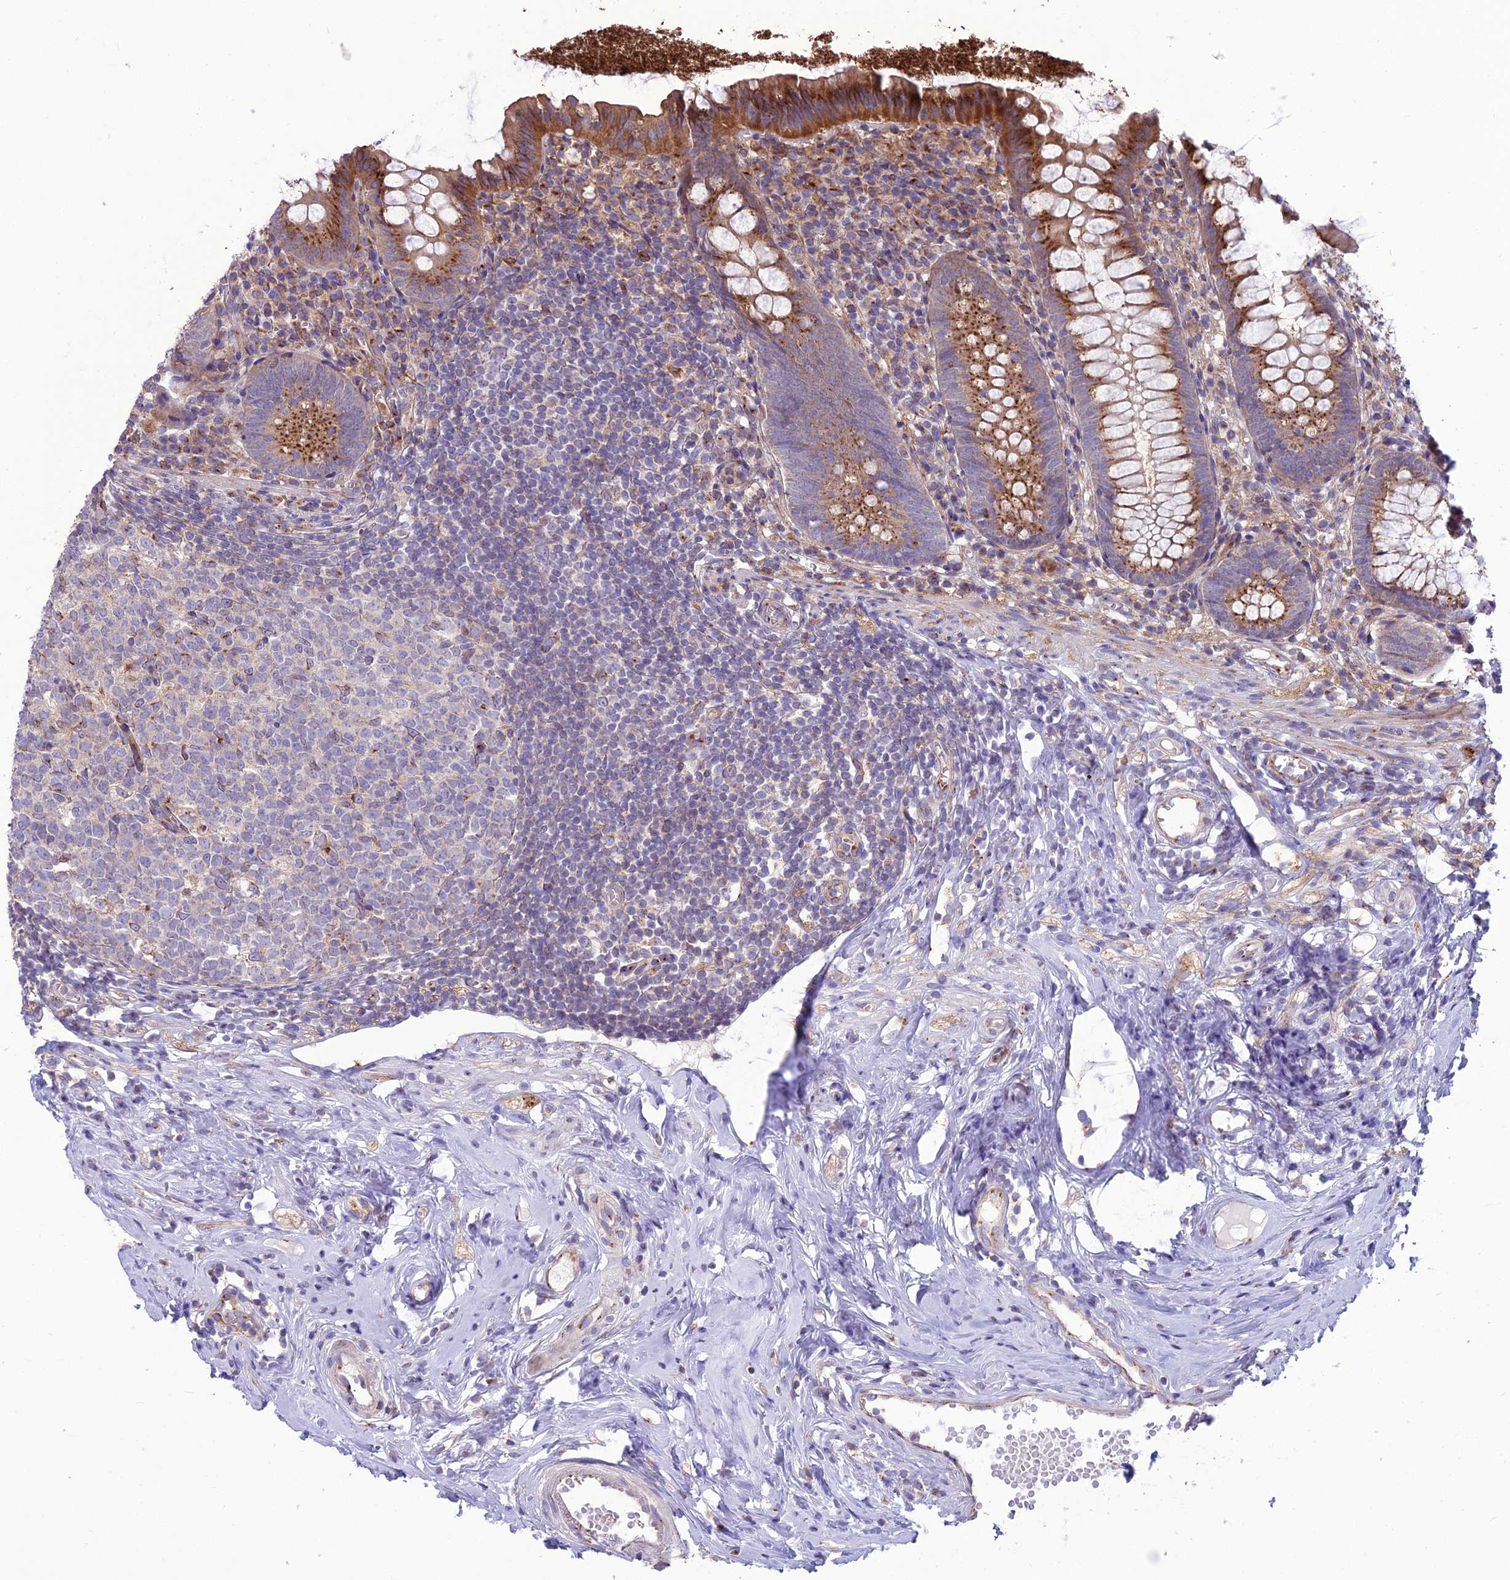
{"staining": {"intensity": "moderate", "quantity": ">75%", "location": "cytoplasmic/membranous"}, "tissue": "appendix", "cell_type": "Glandular cells", "image_type": "normal", "snomed": [{"axis": "morphology", "description": "Normal tissue, NOS"}, {"axis": "topography", "description": "Appendix"}], "caption": "A high-resolution photomicrograph shows IHC staining of unremarkable appendix, which displays moderate cytoplasmic/membranous expression in about >75% of glandular cells. The staining is performed using DAB brown chromogen to label protein expression. The nuclei are counter-stained blue using hematoxylin.", "gene": "SPRYD7", "patient": {"sex": "female", "age": 51}}